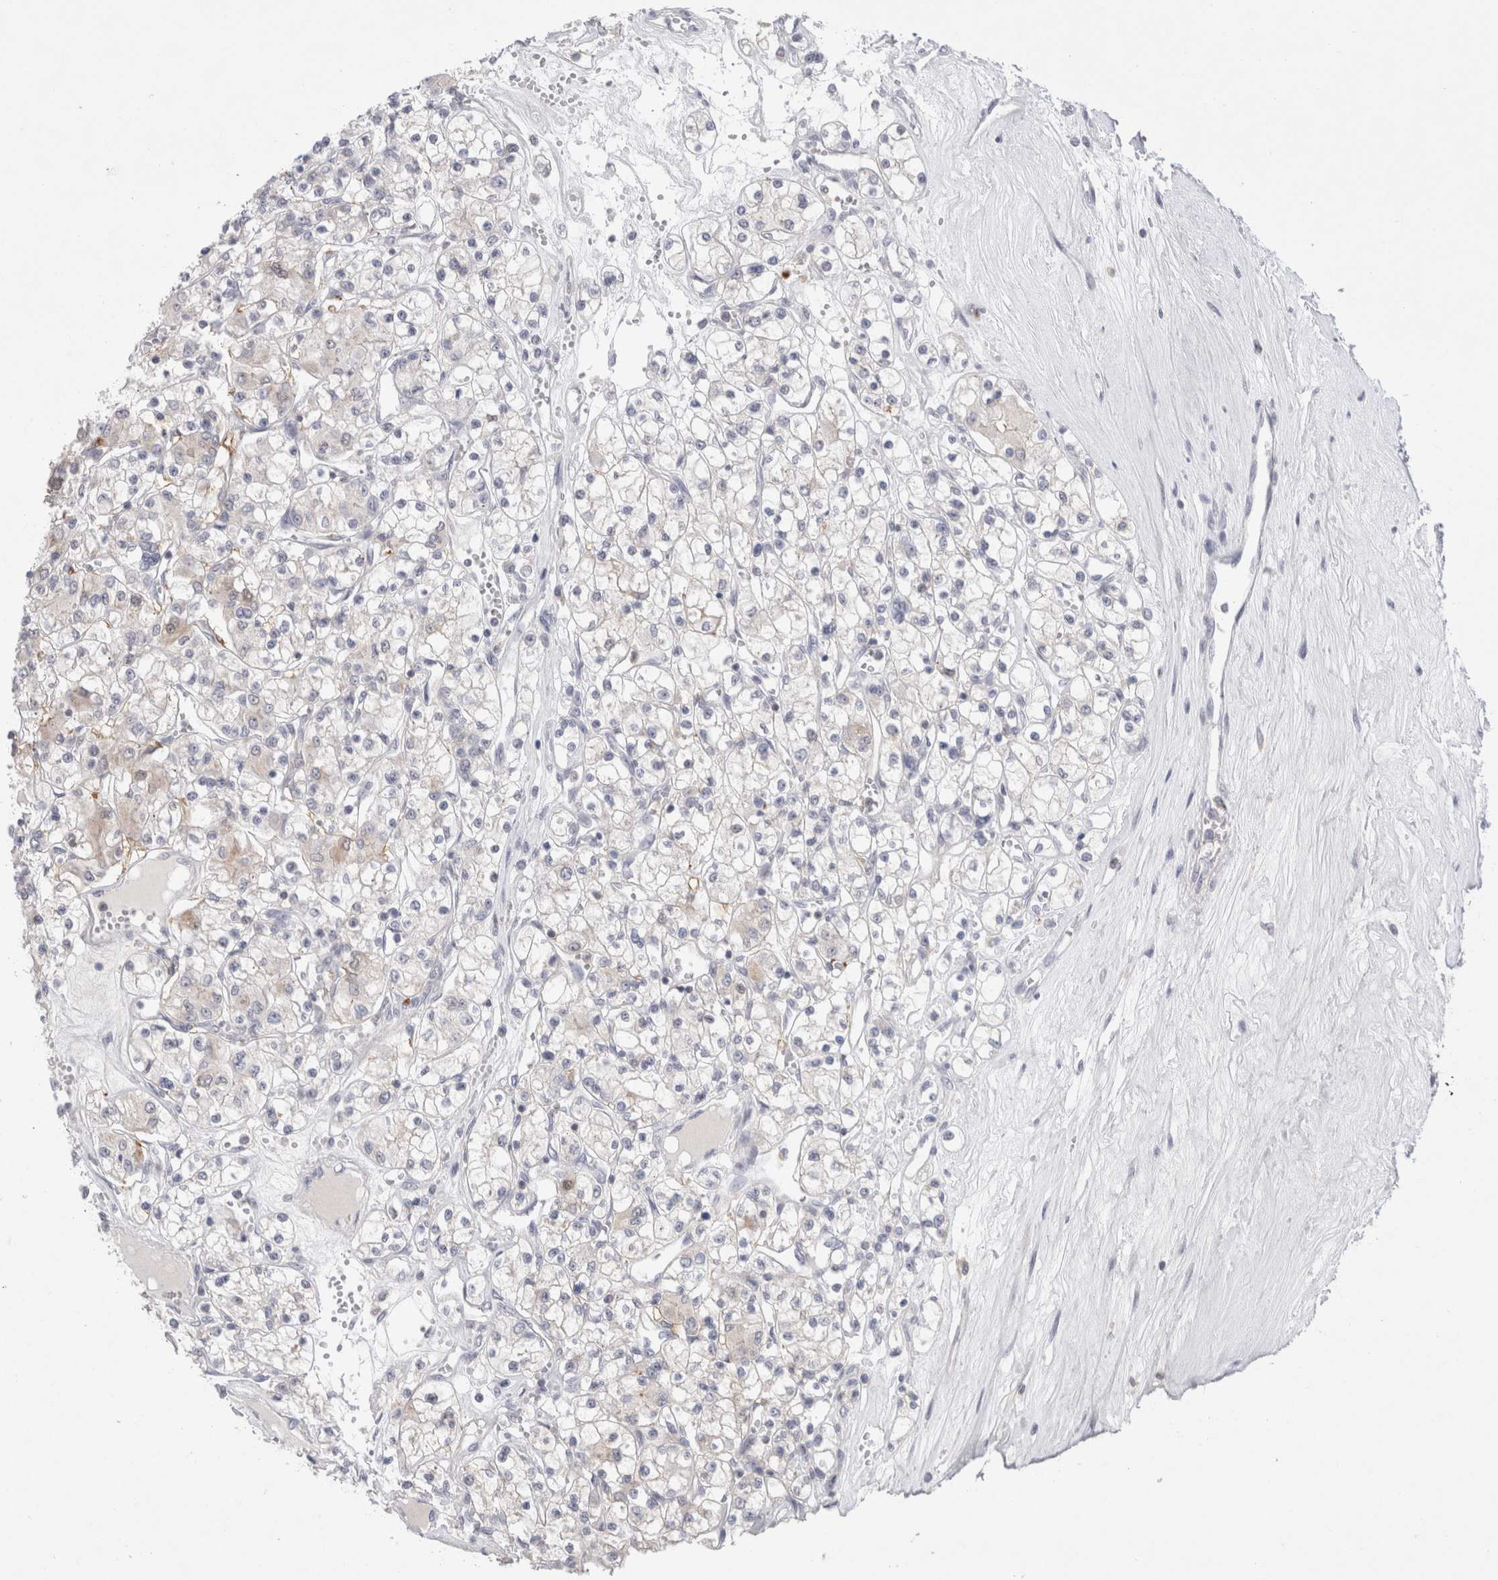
{"staining": {"intensity": "negative", "quantity": "none", "location": "none"}, "tissue": "renal cancer", "cell_type": "Tumor cells", "image_type": "cancer", "snomed": [{"axis": "morphology", "description": "Adenocarcinoma, NOS"}, {"axis": "topography", "description": "Kidney"}], "caption": "High magnification brightfield microscopy of adenocarcinoma (renal) stained with DAB (3,3'-diaminobenzidine) (brown) and counterstained with hematoxylin (blue): tumor cells show no significant staining.", "gene": "CERS5", "patient": {"sex": "female", "age": 59}}